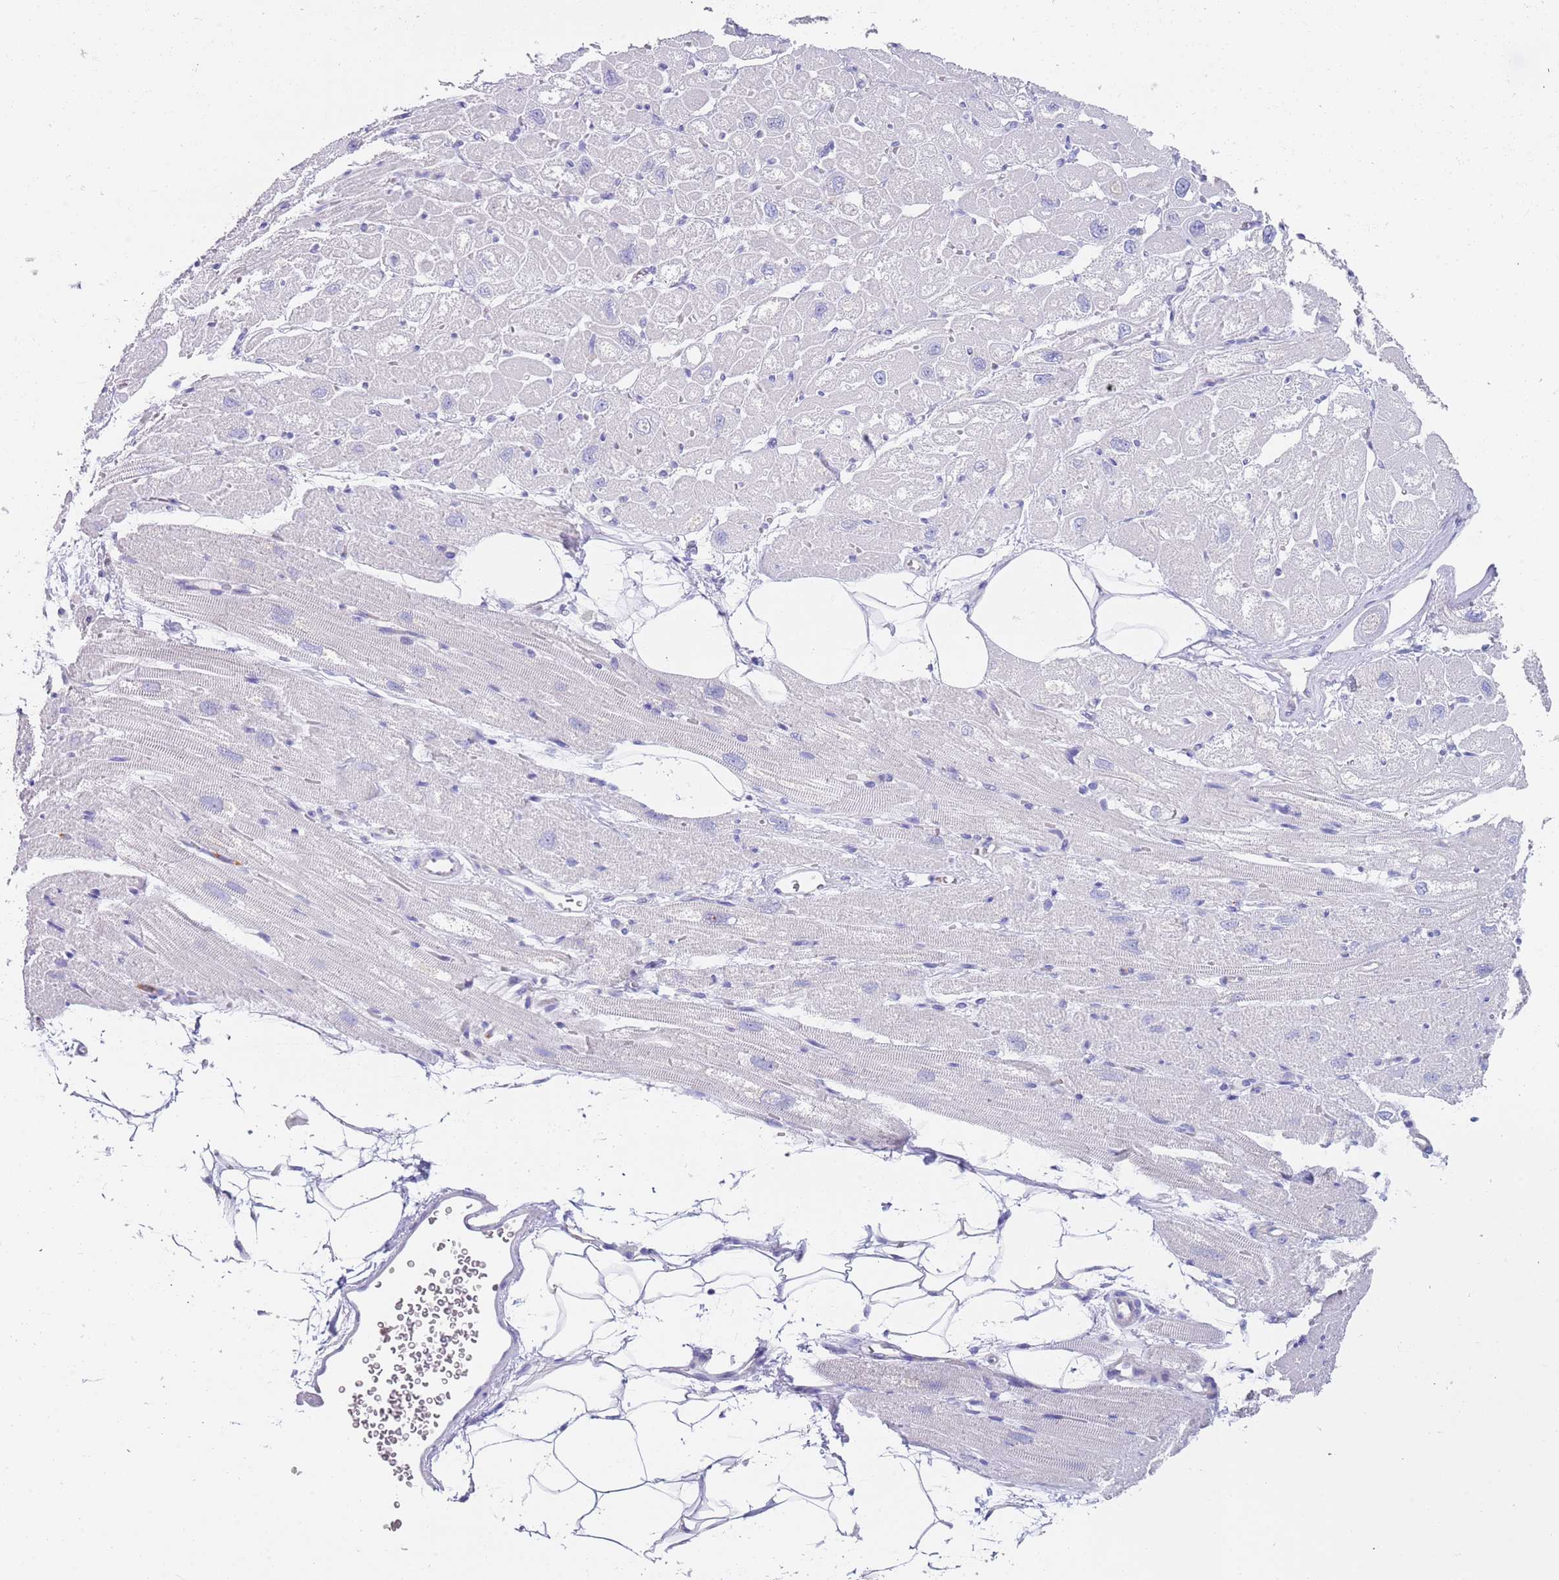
{"staining": {"intensity": "negative", "quantity": "none", "location": "none"}, "tissue": "heart muscle", "cell_type": "Cardiomyocytes", "image_type": "normal", "snomed": [{"axis": "morphology", "description": "Normal tissue, NOS"}, {"axis": "topography", "description": "Heart"}], "caption": "IHC of normal heart muscle demonstrates no positivity in cardiomyocytes. (Brightfield microscopy of DAB IHC at high magnification).", "gene": "TYW1B", "patient": {"sex": "male", "age": 50}}